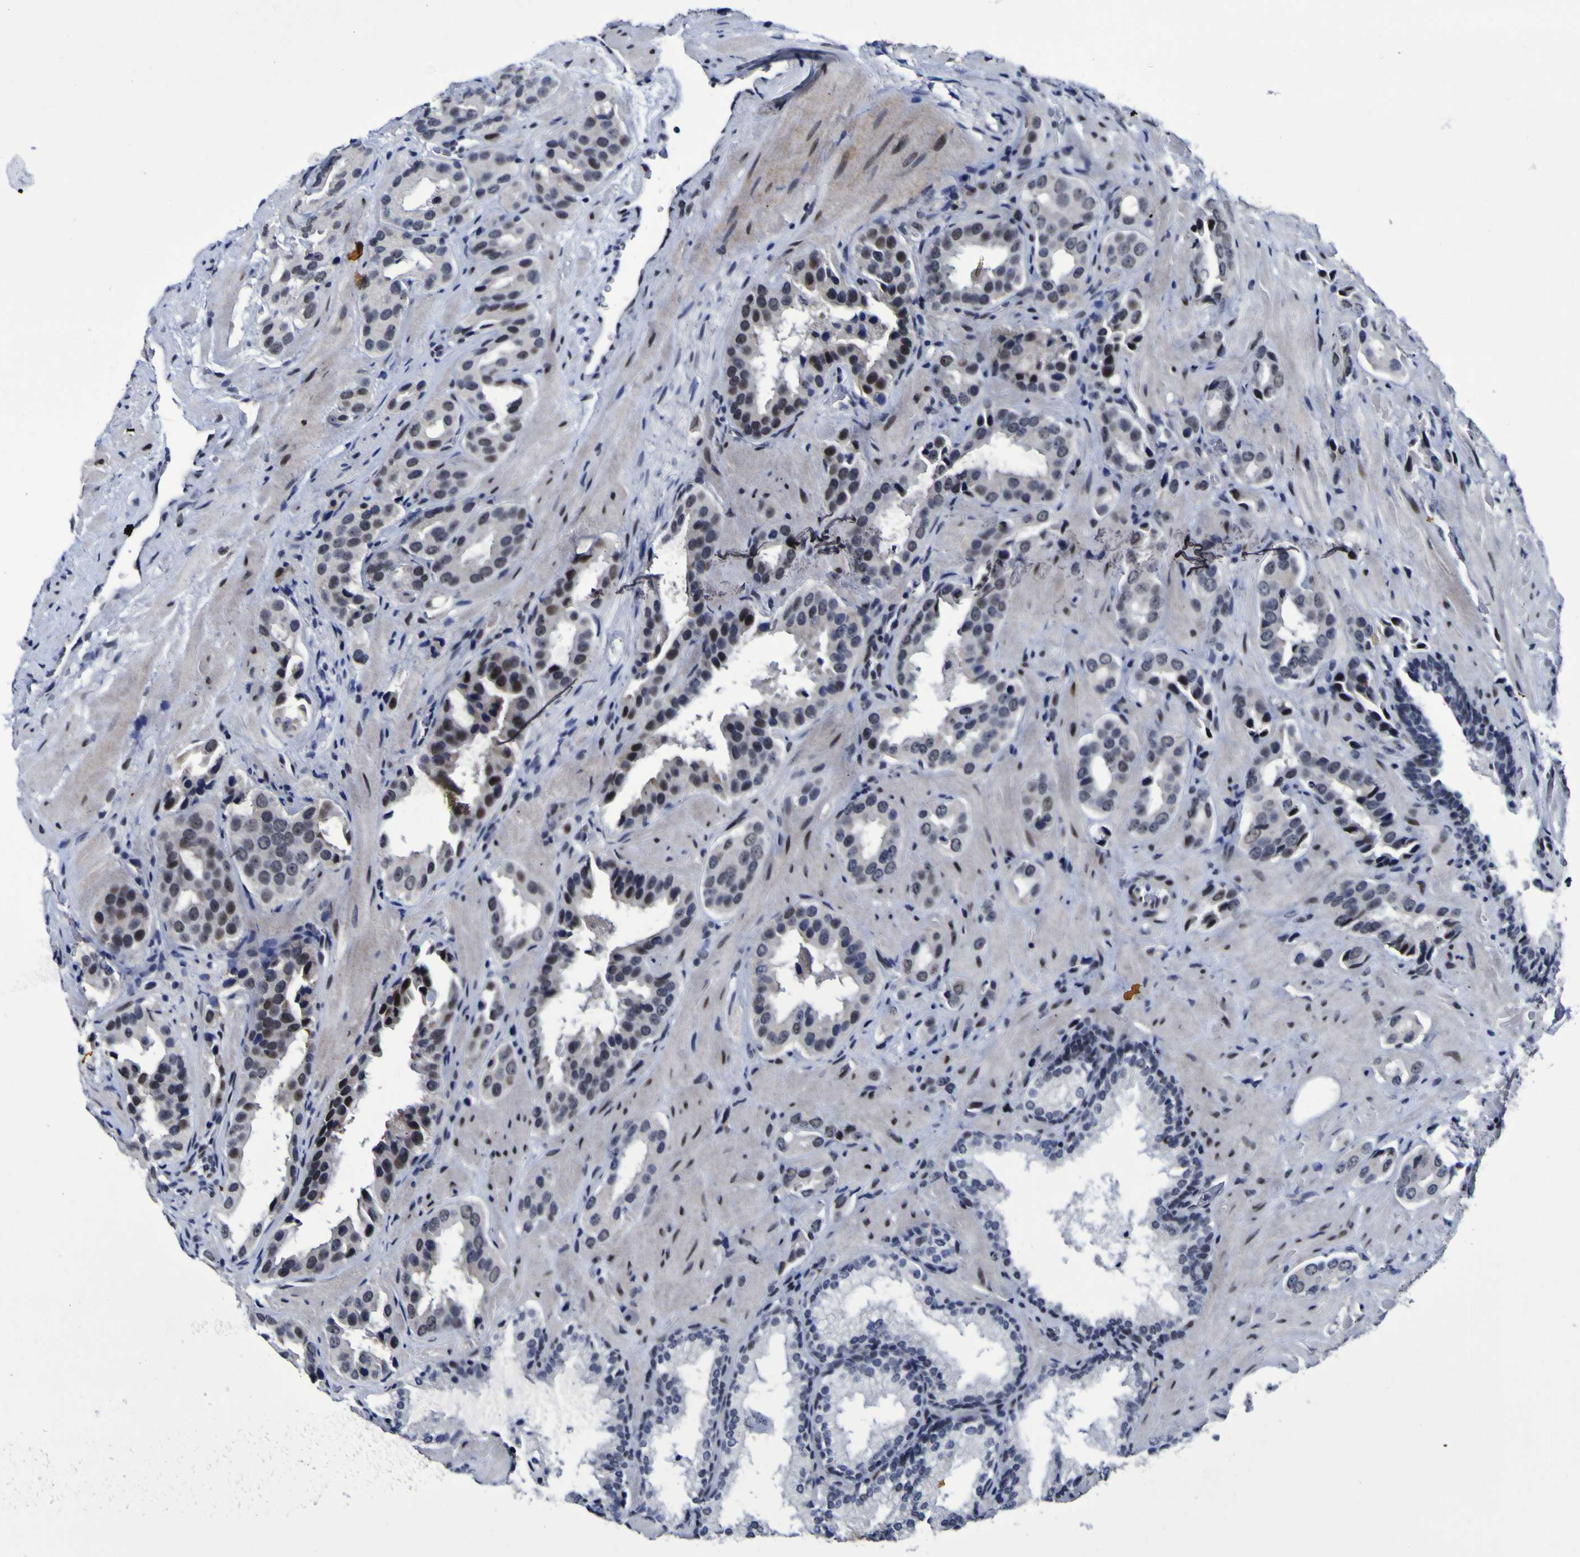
{"staining": {"intensity": "moderate", "quantity": "<25%", "location": "nuclear"}, "tissue": "prostate cancer", "cell_type": "Tumor cells", "image_type": "cancer", "snomed": [{"axis": "morphology", "description": "Adenocarcinoma, High grade"}, {"axis": "topography", "description": "Prostate"}], "caption": "A brown stain shows moderate nuclear expression of a protein in human prostate cancer (high-grade adenocarcinoma) tumor cells.", "gene": "MBD3", "patient": {"sex": "male", "age": 64}}